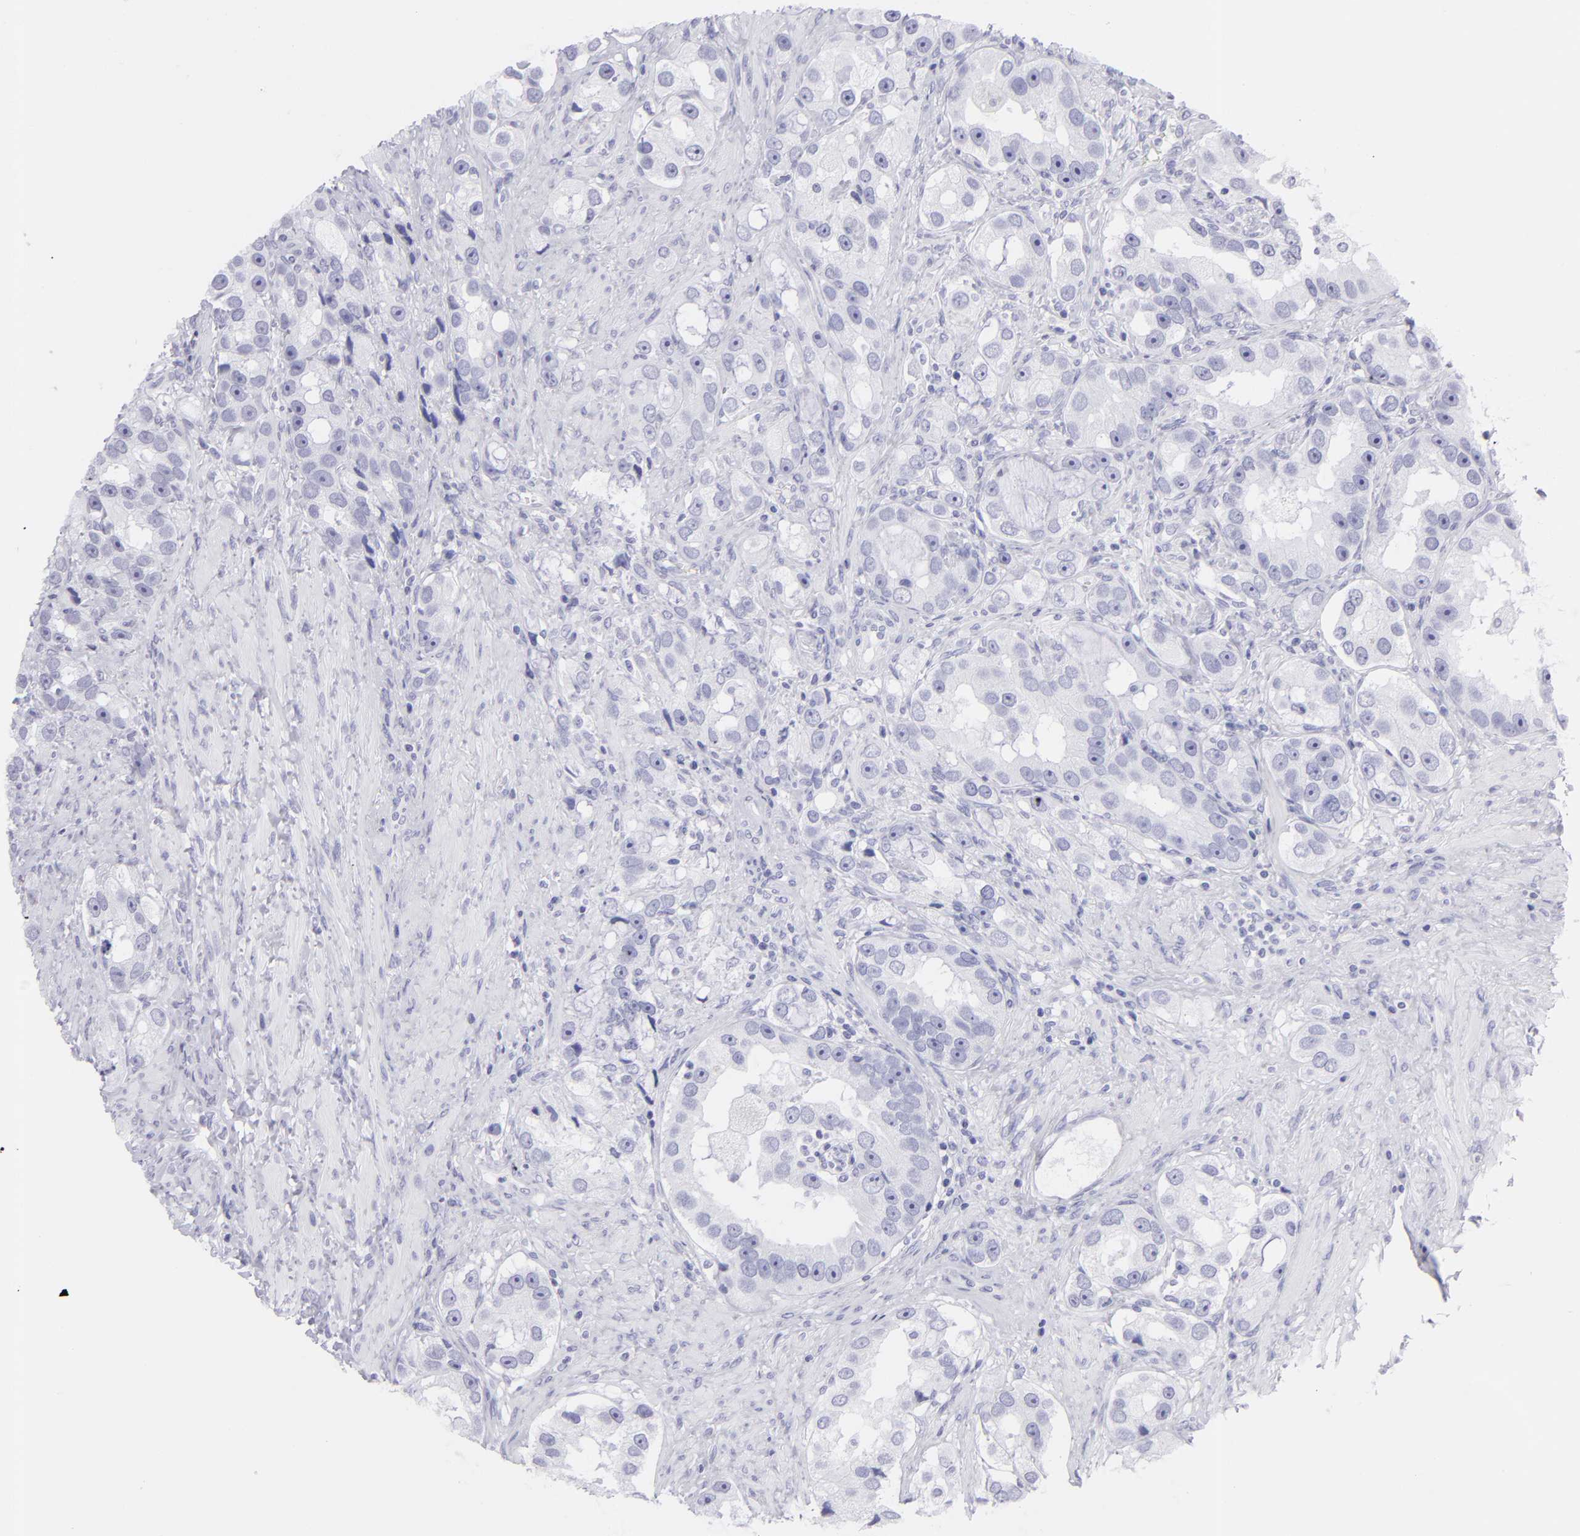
{"staining": {"intensity": "negative", "quantity": "none", "location": "none"}, "tissue": "prostate cancer", "cell_type": "Tumor cells", "image_type": "cancer", "snomed": [{"axis": "morphology", "description": "Adenocarcinoma, High grade"}, {"axis": "topography", "description": "Prostate"}], "caption": "DAB immunohistochemical staining of prostate cancer reveals no significant positivity in tumor cells.", "gene": "SLC1A3", "patient": {"sex": "male", "age": 63}}